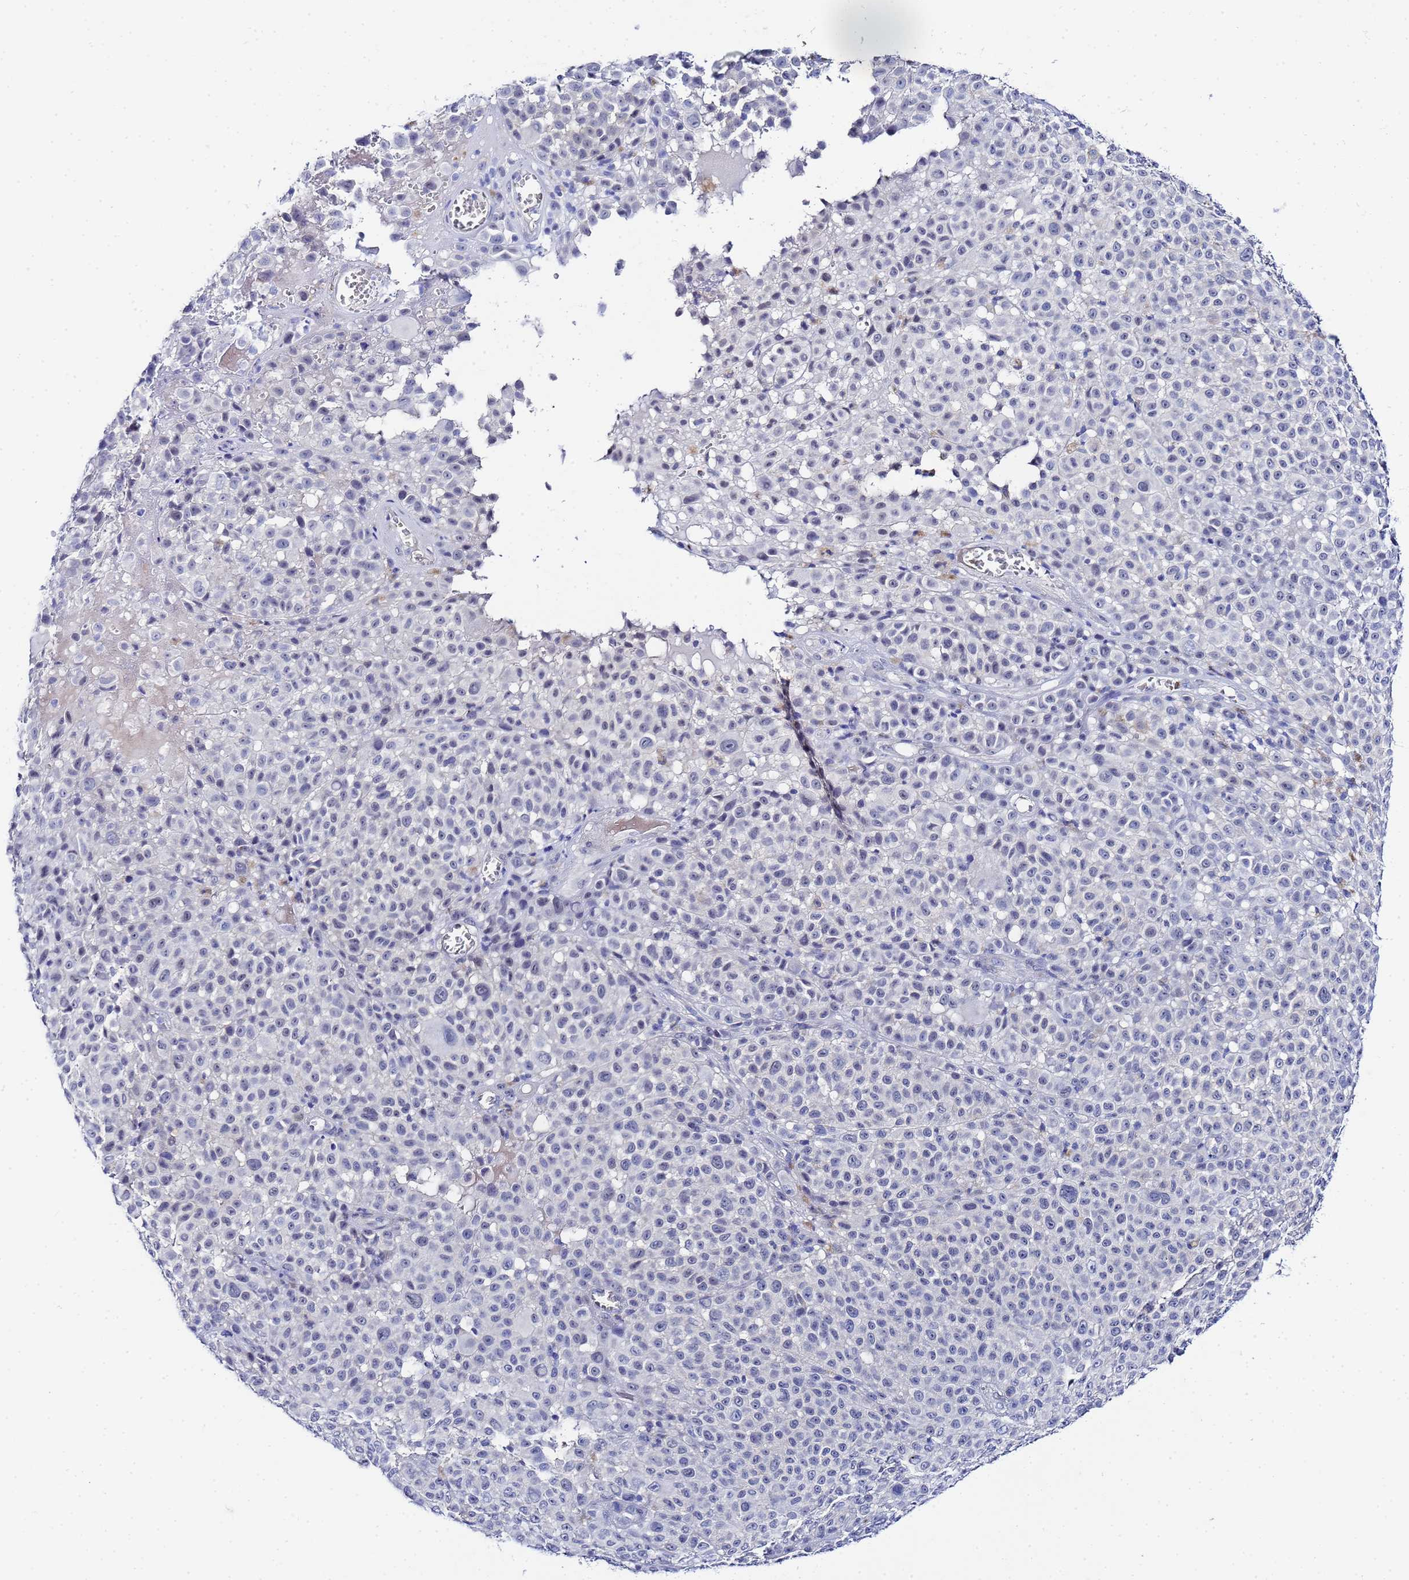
{"staining": {"intensity": "negative", "quantity": "none", "location": "none"}, "tissue": "melanoma", "cell_type": "Tumor cells", "image_type": "cancer", "snomed": [{"axis": "morphology", "description": "Malignant melanoma, NOS"}, {"axis": "topography", "description": "Skin"}], "caption": "DAB immunohistochemical staining of malignant melanoma exhibits no significant positivity in tumor cells. (Stains: DAB immunohistochemistry (IHC) with hematoxylin counter stain, Microscopy: brightfield microscopy at high magnification).", "gene": "ZNF26", "patient": {"sex": "female", "age": 94}}